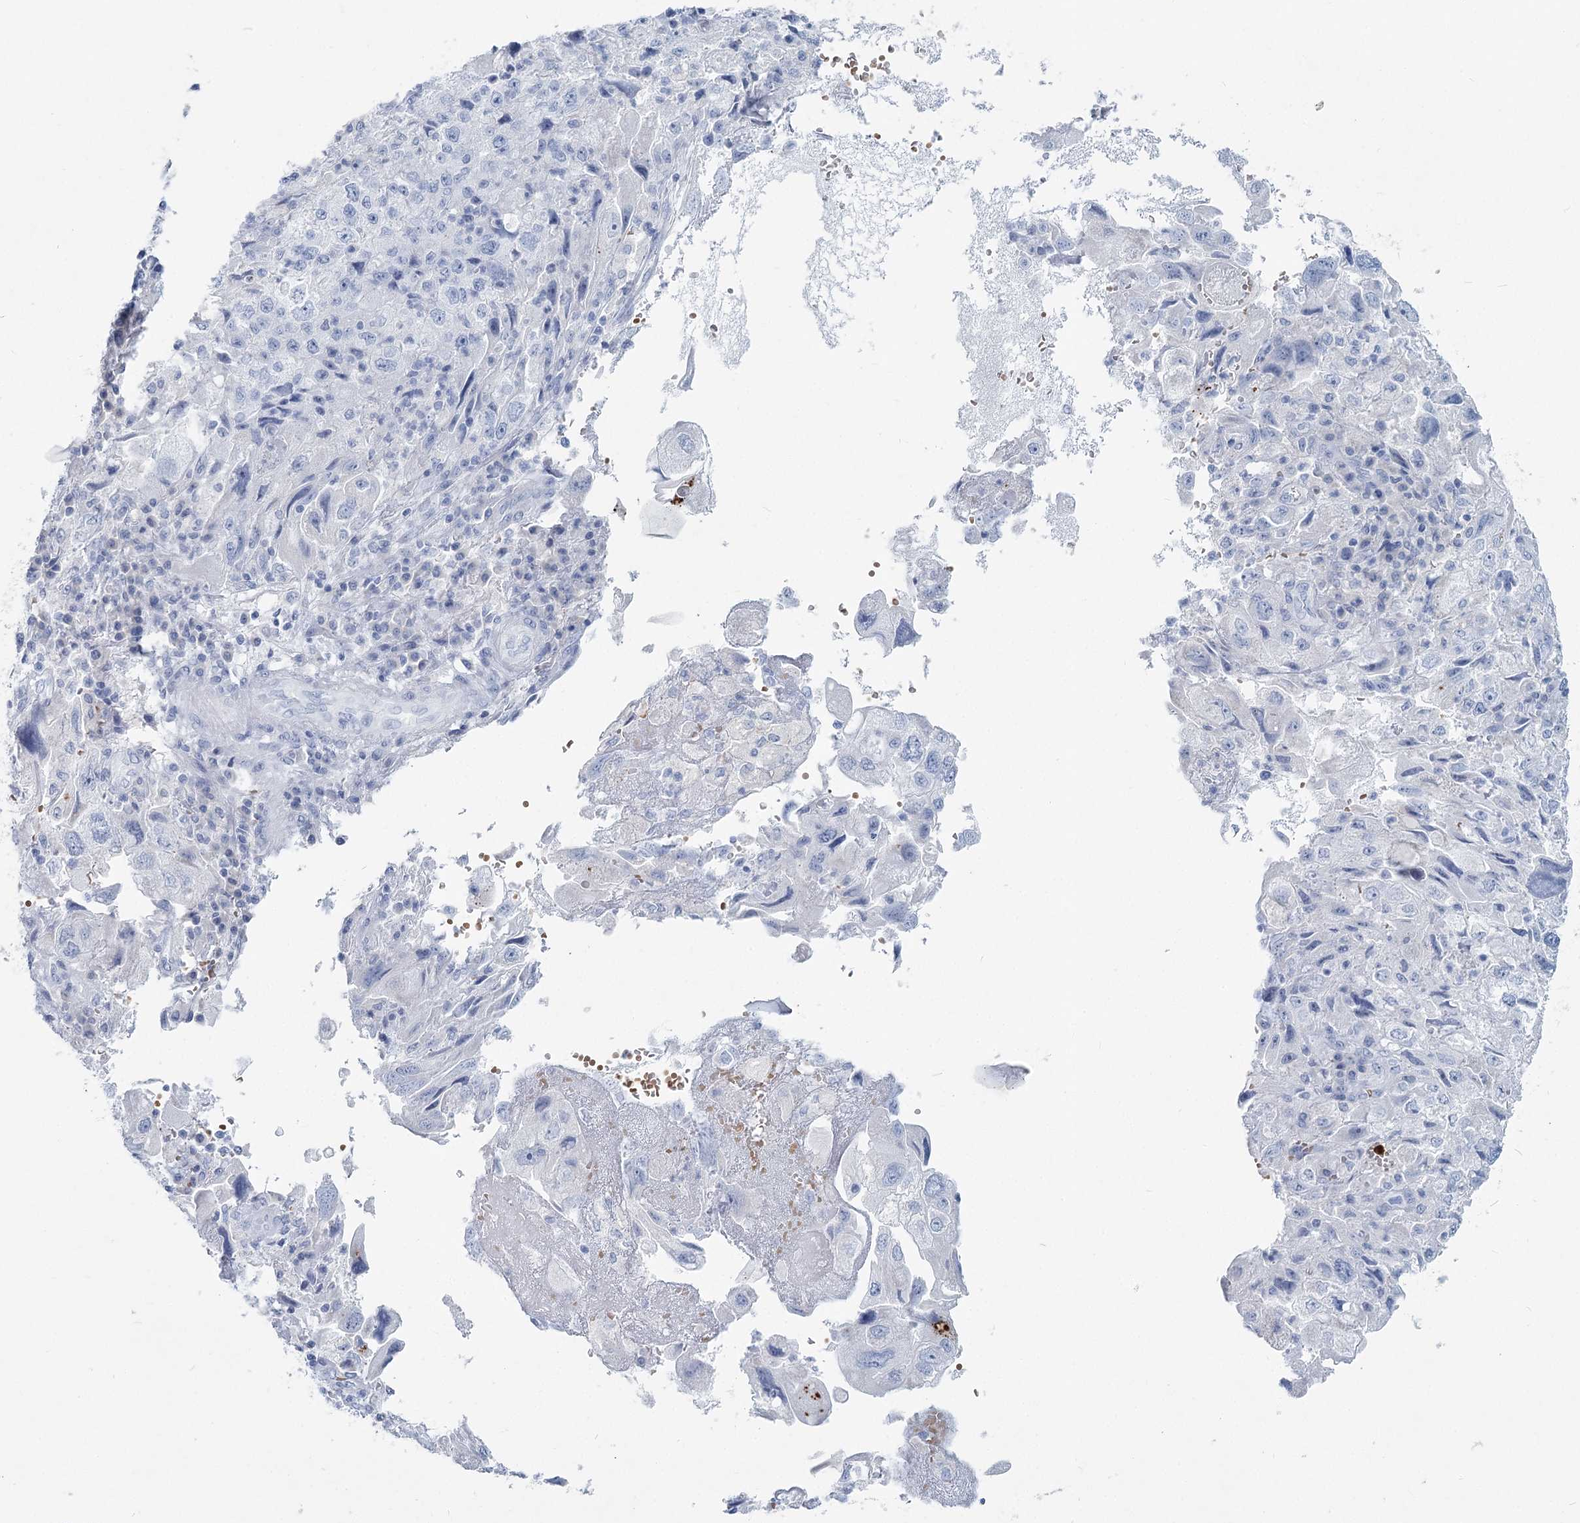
{"staining": {"intensity": "negative", "quantity": "none", "location": "none"}, "tissue": "endometrial cancer", "cell_type": "Tumor cells", "image_type": "cancer", "snomed": [{"axis": "morphology", "description": "Adenocarcinoma, NOS"}, {"axis": "topography", "description": "Endometrium"}], "caption": "There is no significant positivity in tumor cells of endometrial adenocarcinoma.", "gene": "IFIT5", "patient": {"sex": "female", "age": 49}}